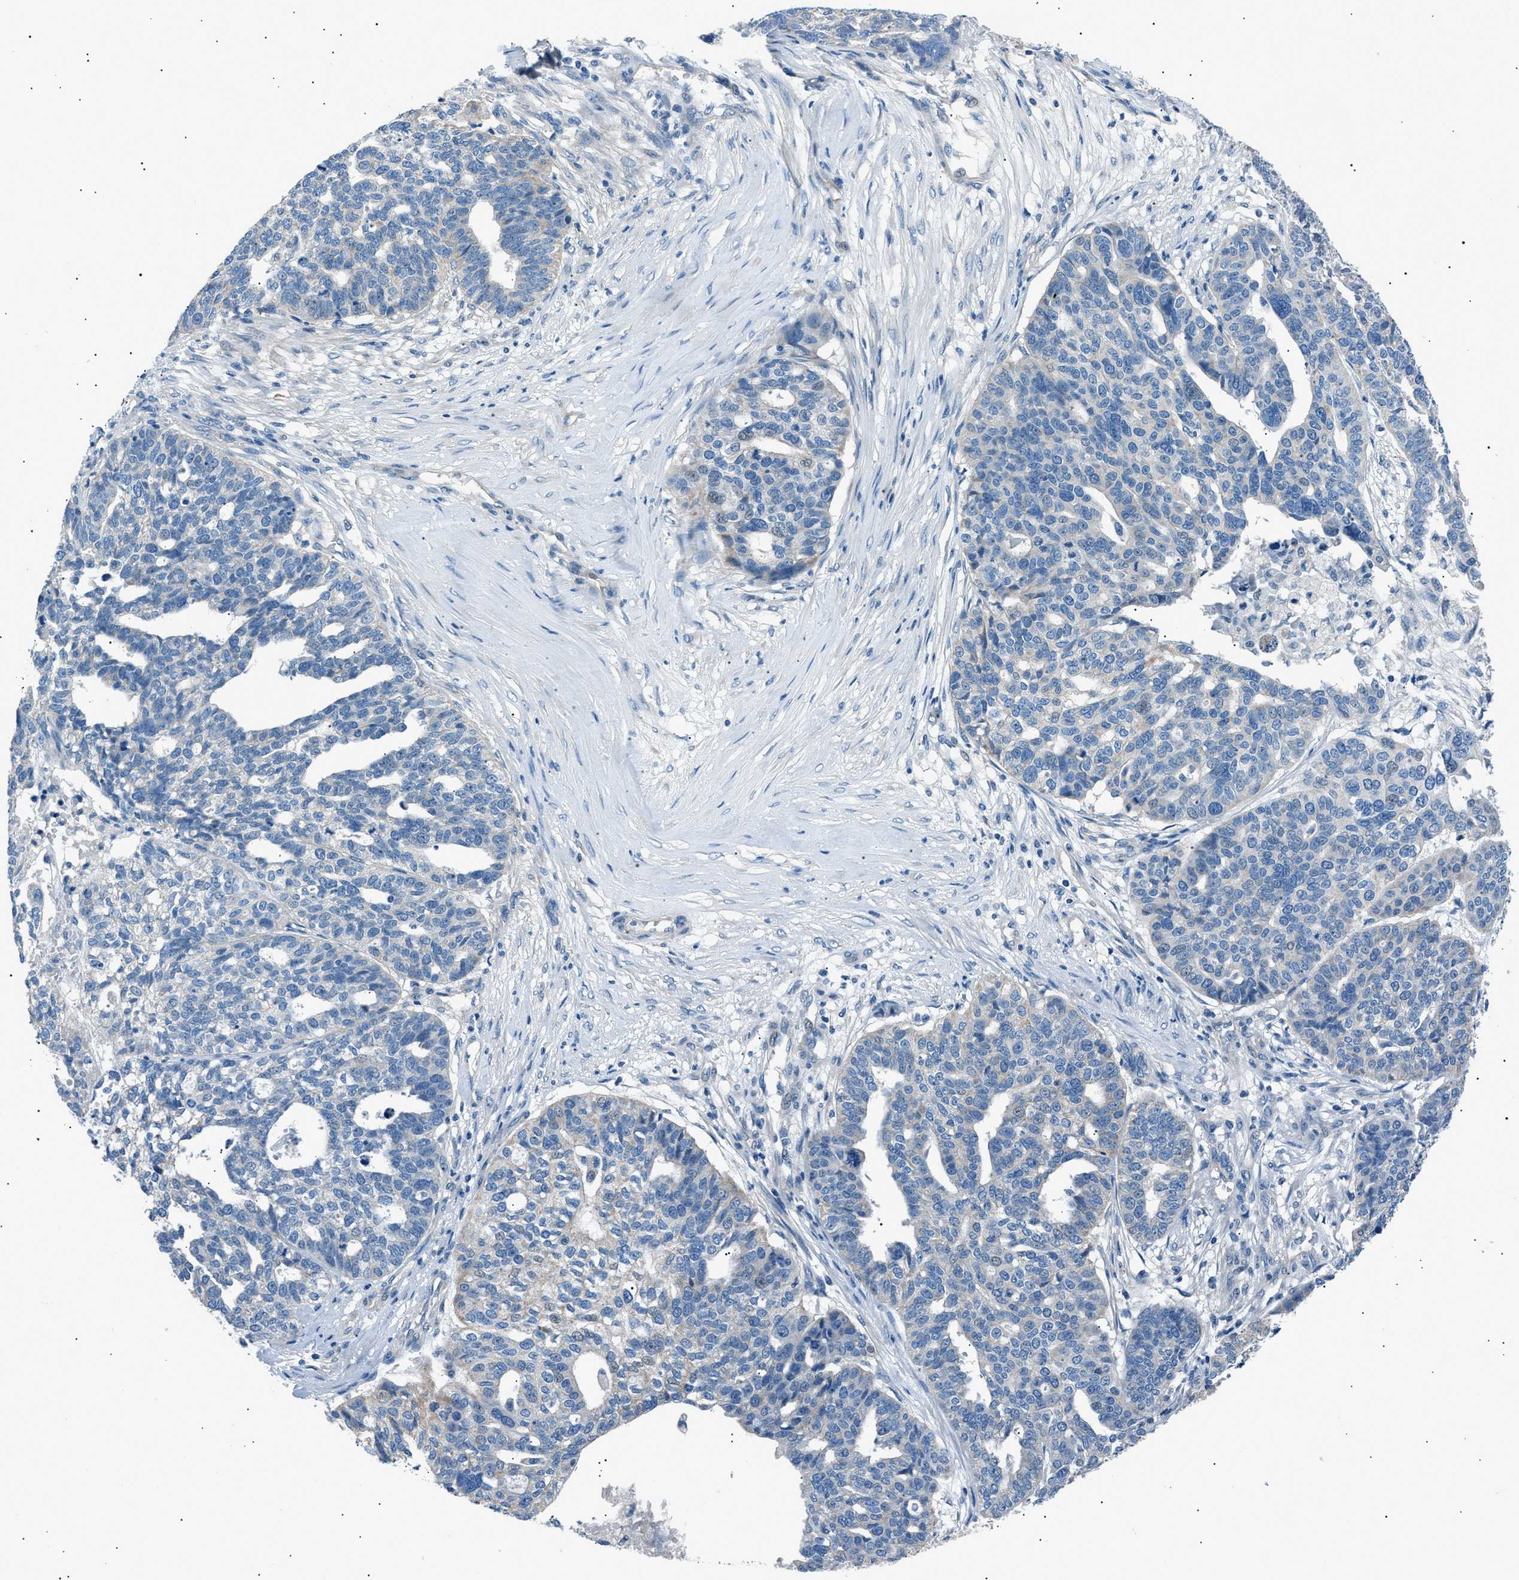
{"staining": {"intensity": "negative", "quantity": "none", "location": "none"}, "tissue": "ovarian cancer", "cell_type": "Tumor cells", "image_type": "cancer", "snomed": [{"axis": "morphology", "description": "Cystadenocarcinoma, serous, NOS"}, {"axis": "topography", "description": "Ovary"}], "caption": "Immunohistochemistry (IHC) of human serous cystadenocarcinoma (ovarian) displays no expression in tumor cells.", "gene": "LRRC37B", "patient": {"sex": "female", "age": 59}}